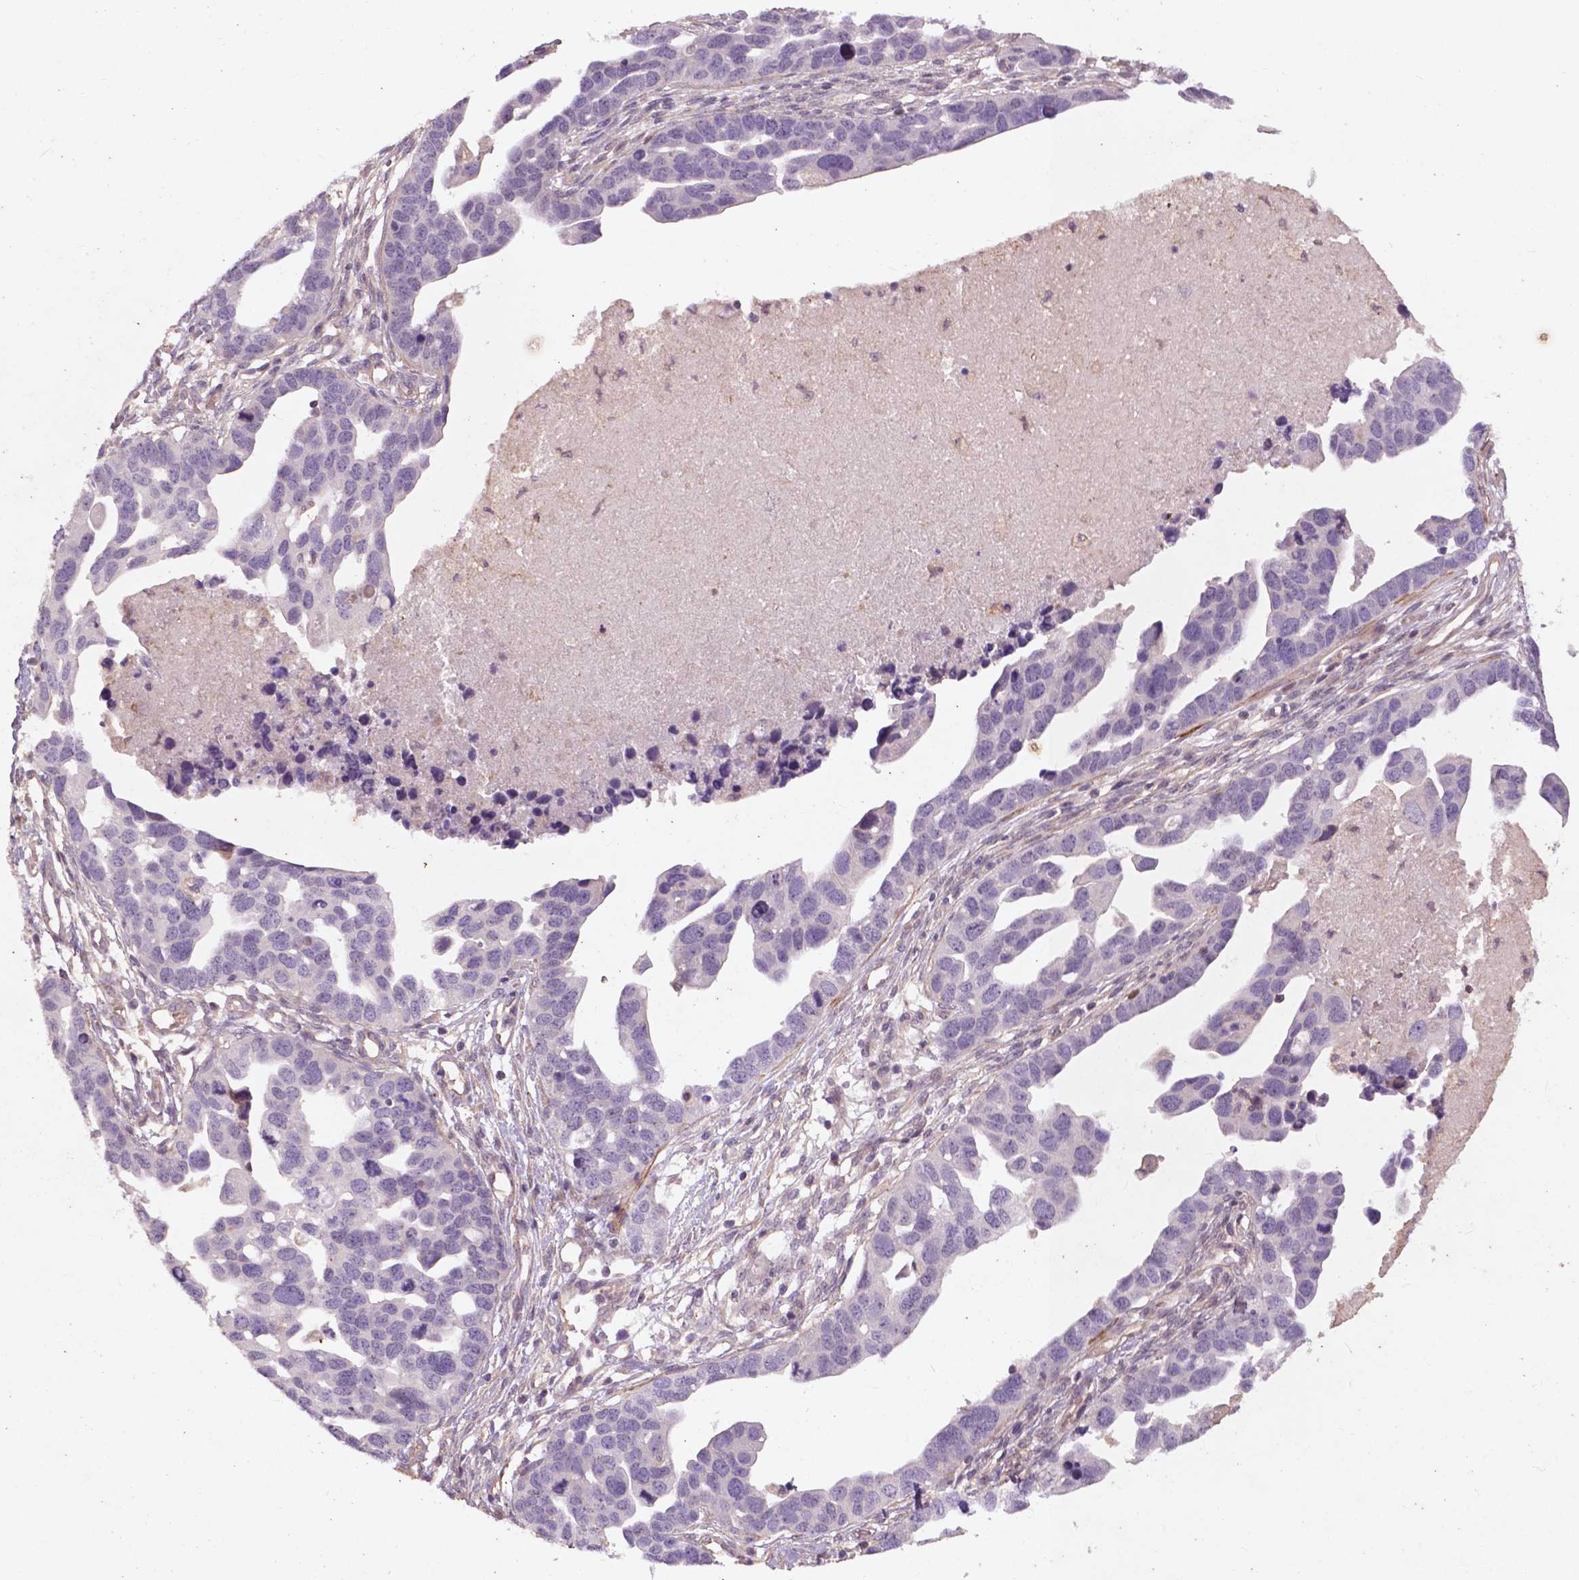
{"staining": {"intensity": "negative", "quantity": "none", "location": "none"}, "tissue": "ovarian cancer", "cell_type": "Tumor cells", "image_type": "cancer", "snomed": [{"axis": "morphology", "description": "Cystadenocarcinoma, serous, NOS"}, {"axis": "topography", "description": "Ovary"}], "caption": "This is a photomicrograph of immunohistochemistry staining of ovarian cancer (serous cystadenocarcinoma), which shows no staining in tumor cells.", "gene": "RFPL4B", "patient": {"sex": "female", "age": 54}}